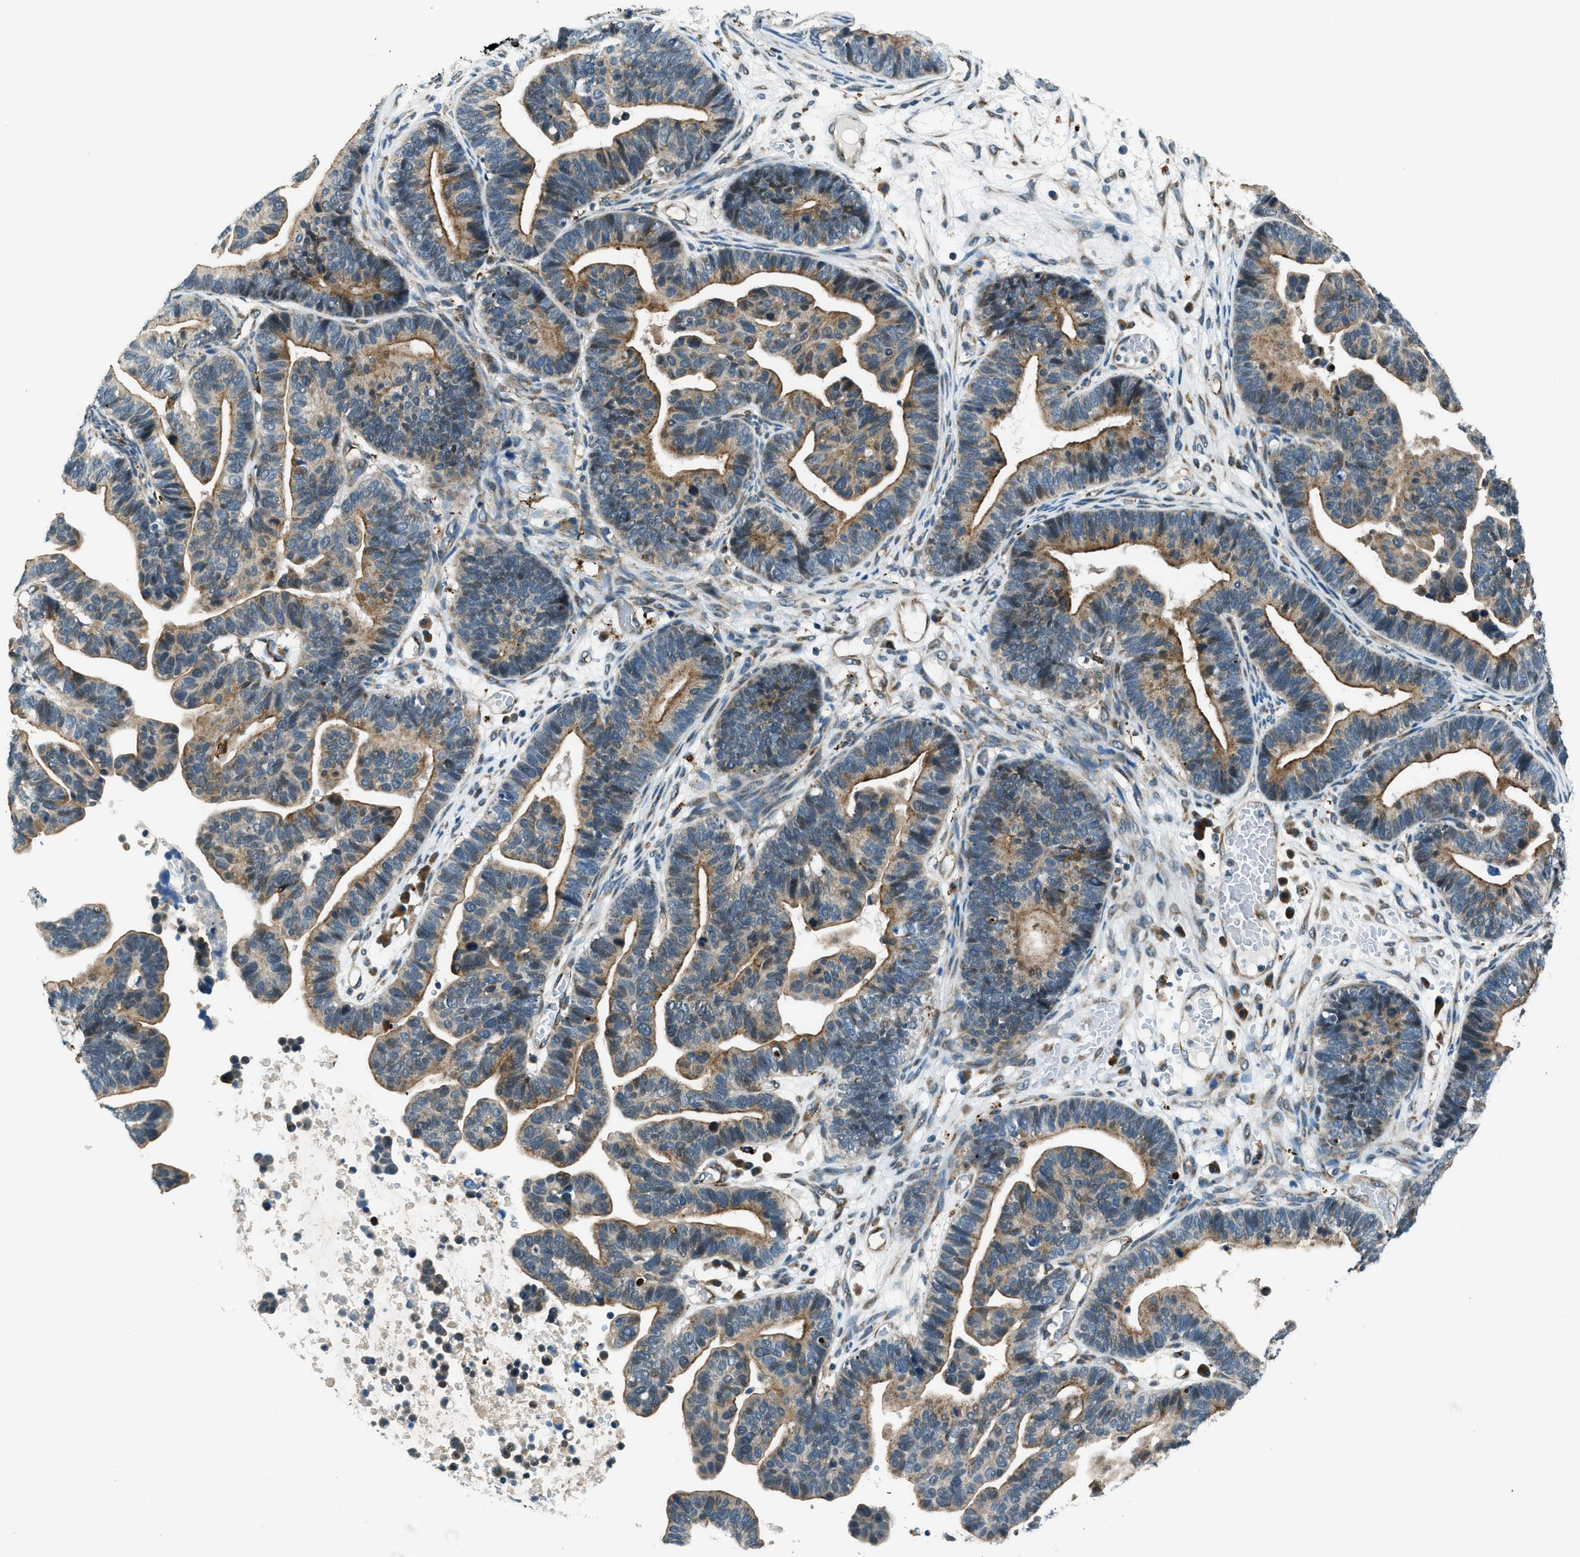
{"staining": {"intensity": "moderate", "quantity": ">75%", "location": "cytoplasmic/membranous"}, "tissue": "ovarian cancer", "cell_type": "Tumor cells", "image_type": "cancer", "snomed": [{"axis": "morphology", "description": "Cystadenocarcinoma, serous, NOS"}, {"axis": "topography", "description": "Ovary"}], "caption": "Human ovarian serous cystadenocarcinoma stained with a brown dye demonstrates moderate cytoplasmic/membranous positive positivity in approximately >75% of tumor cells.", "gene": "GINM1", "patient": {"sex": "female", "age": 56}}